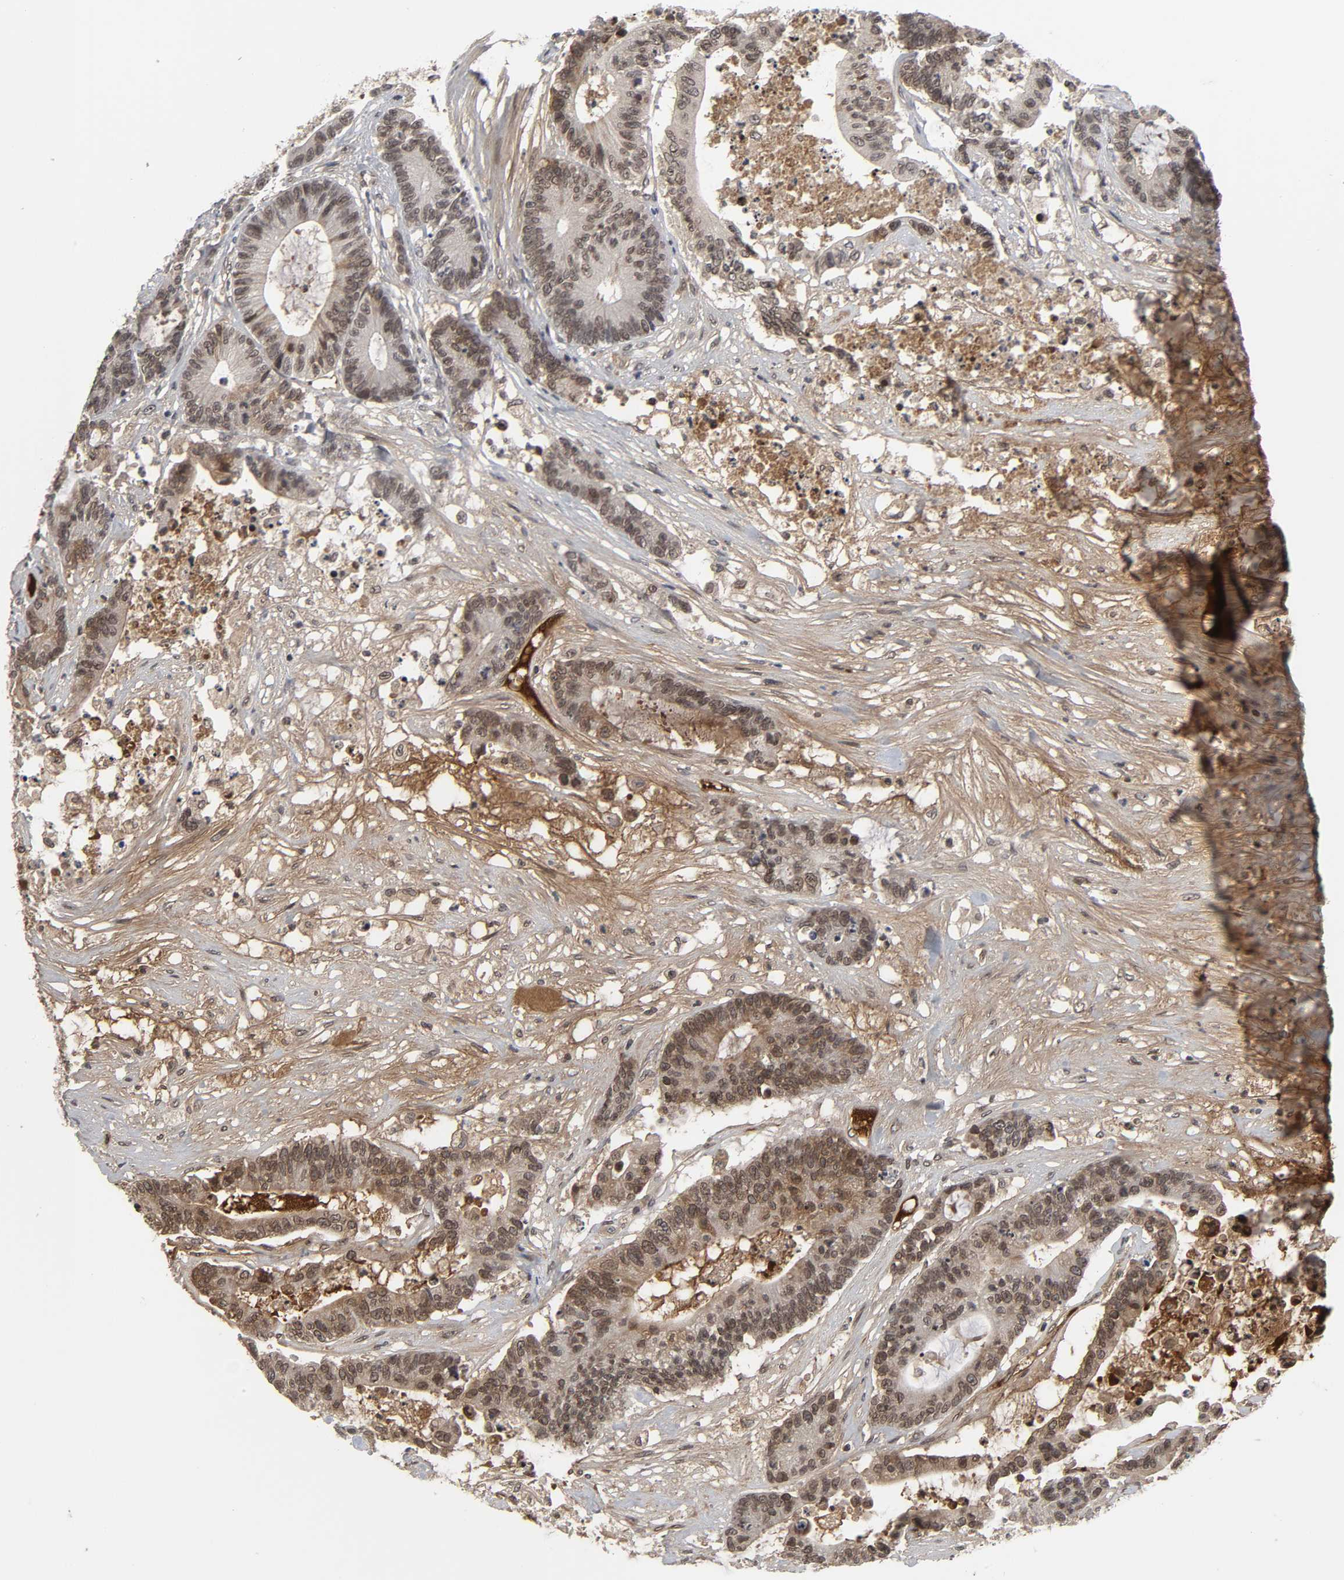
{"staining": {"intensity": "moderate", "quantity": ">75%", "location": "cytoplasmic/membranous,nuclear"}, "tissue": "colorectal cancer", "cell_type": "Tumor cells", "image_type": "cancer", "snomed": [{"axis": "morphology", "description": "Adenocarcinoma, NOS"}, {"axis": "topography", "description": "Colon"}], "caption": "Immunohistochemical staining of colorectal cancer (adenocarcinoma) reveals medium levels of moderate cytoplasmic/membranous and nuclear staining in approximately >75% of tumor cells. Using DAB (3,3'-diaminobenzidine) (brown) and hematoxylin (blue) stains, captured at high magnification using brightfield microscopy.", "gene": "CPN2", "patient": {"sex": "female", "age": 84}}